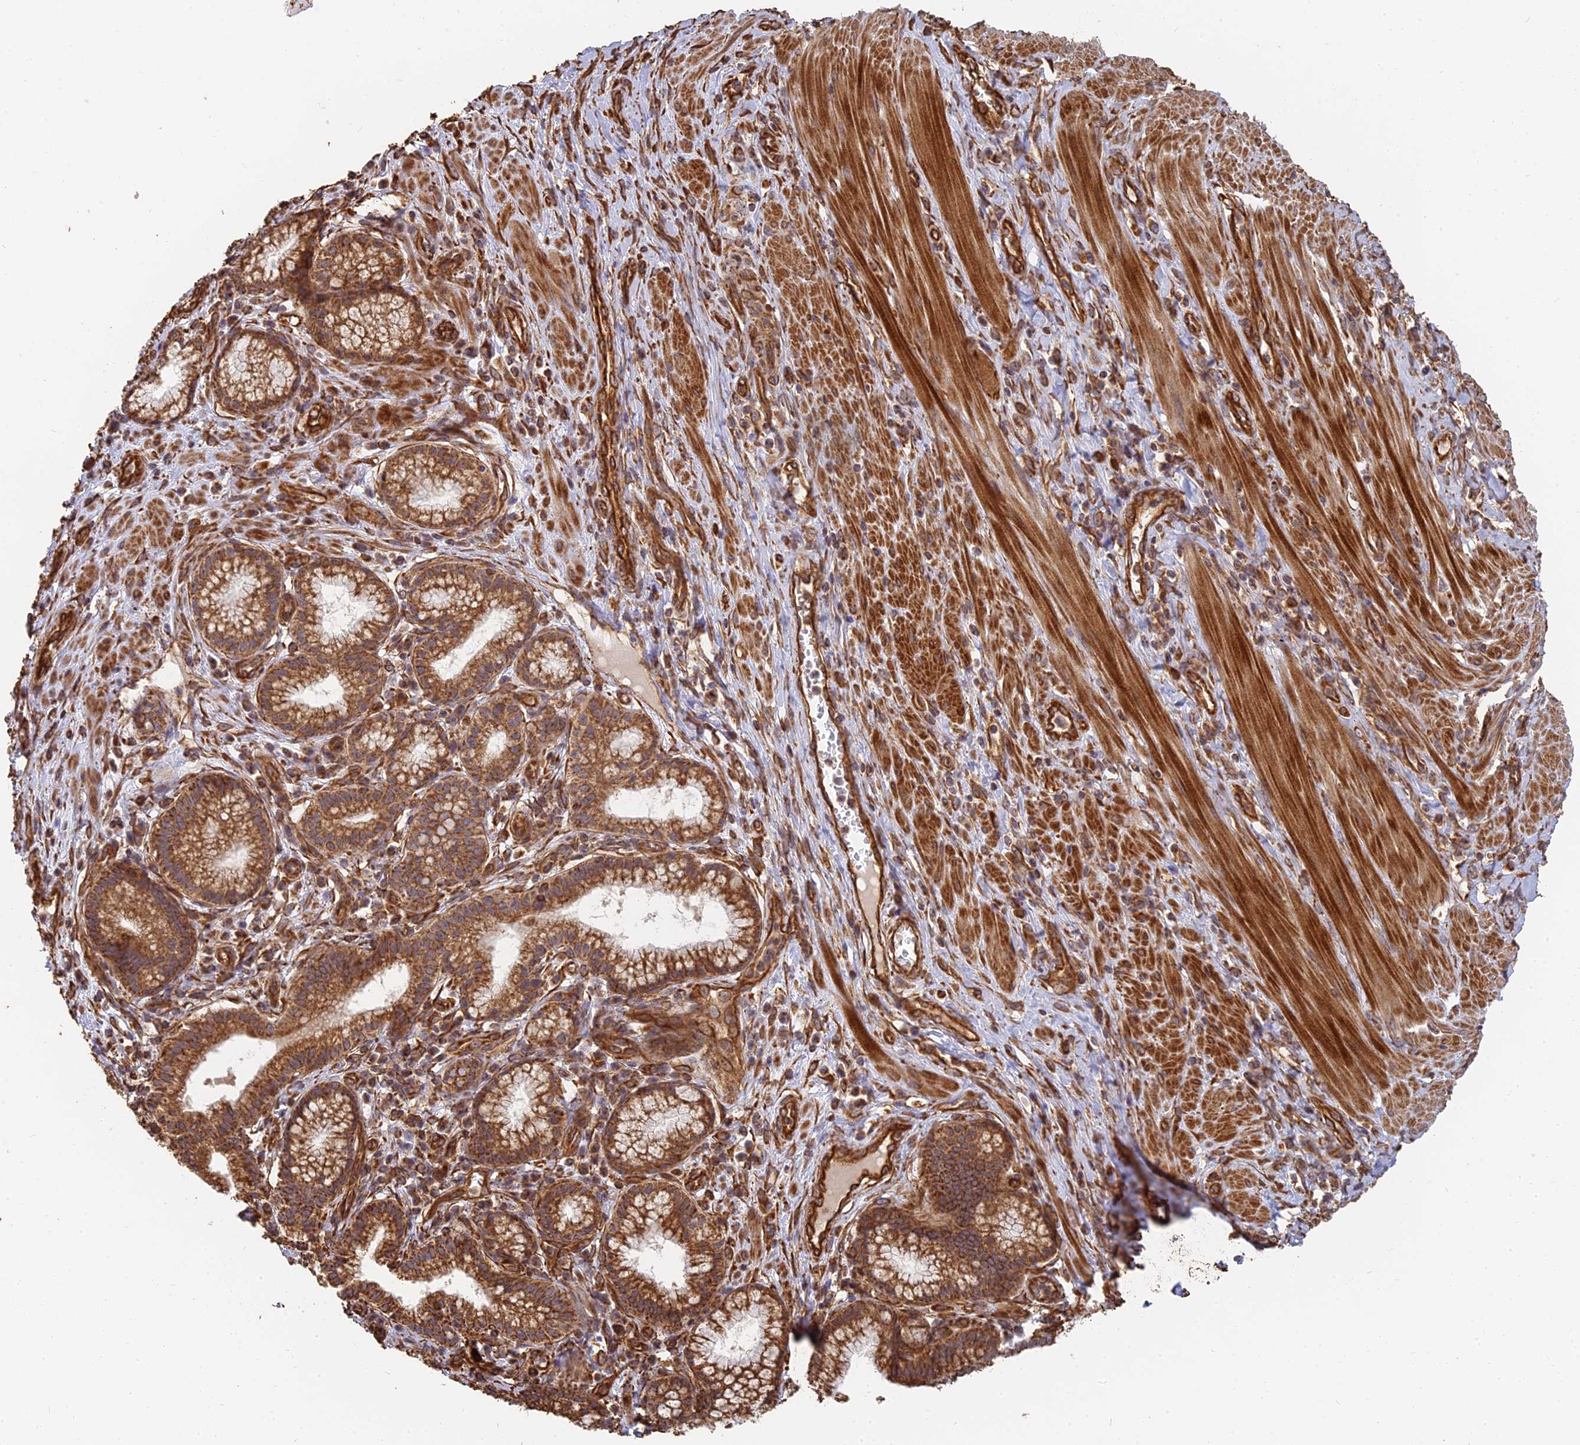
{"staining": {"intensity": "strong", "quantity": ">75%", "location": "cytoplasmic/membranous"}, "tissue": "pancreatic cancer", "cell_type": "Tumor cells", "image_type": "cancer", "snomed": [{"axis": "morphology", "description": "Adenocarcinoma, NOS"}, {"axis": "topography", "description": "Pancreas"}], "caption": "Pancreatic cancer (adenocarcinoma) tissue shows strong cytoplasmic/membranous positivity in about >75% of tumor cells", "gene": "DSTYK", "patient": {"sex": "male", "age": 72}}